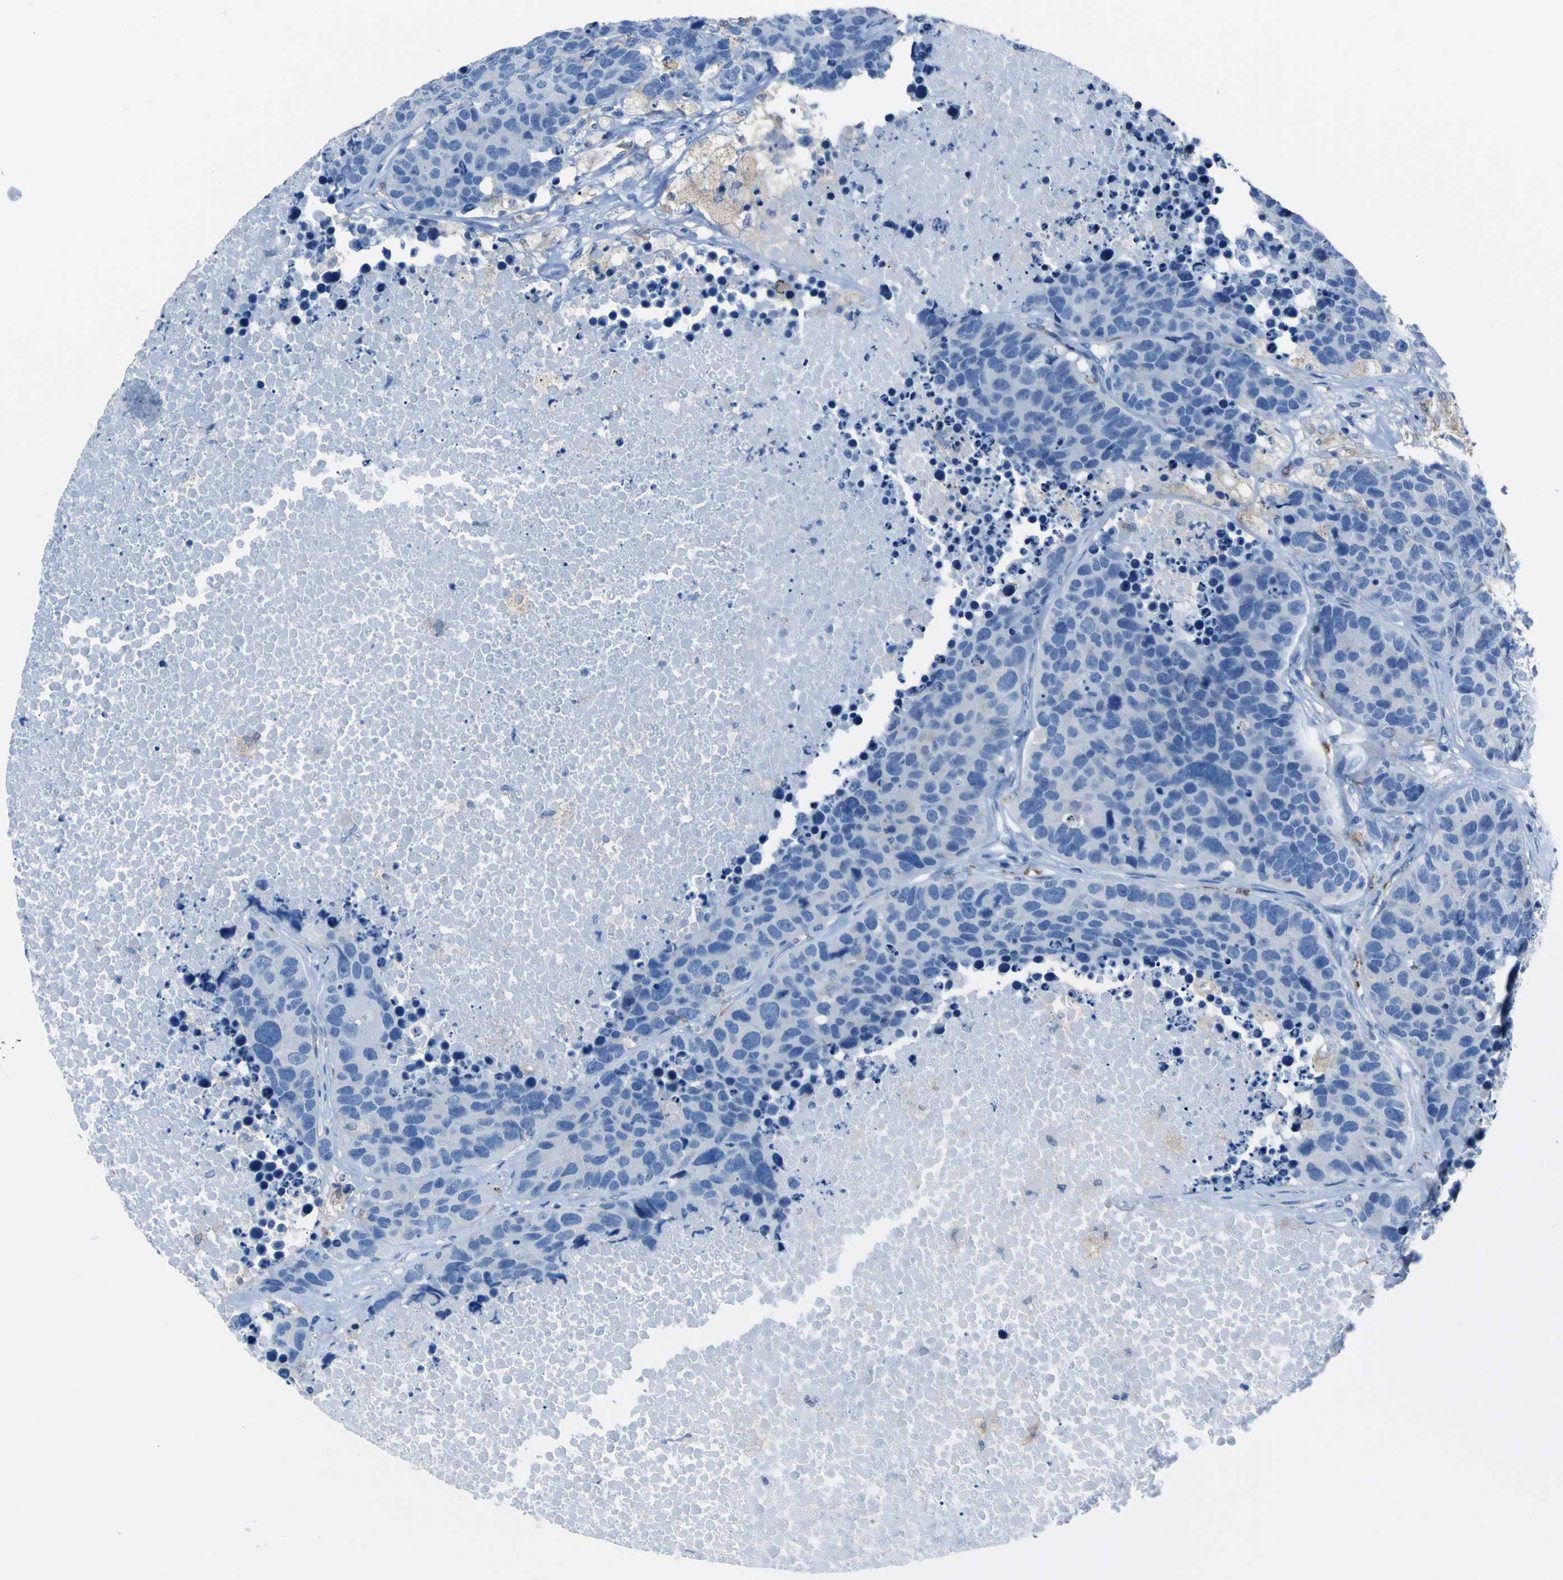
{"staining": {"intensity": "negative", "quantity": "none", "location": "none"}, "tissue": "carcinoid", "cell_type": "Tumor cells", "image_type": "cancer", "snomed": [{"axis": "morphology", "description": "Carcinoid, malignant, NOS"}, {"axis": "topography", "description": "Lung"}], "caption": "Human malignant carcinoid stained for a protein using immunohistochemistry displays no expression in tumor cells.", "gene": "ACSL1", "patient": {"sex": "male", "age": 60}}